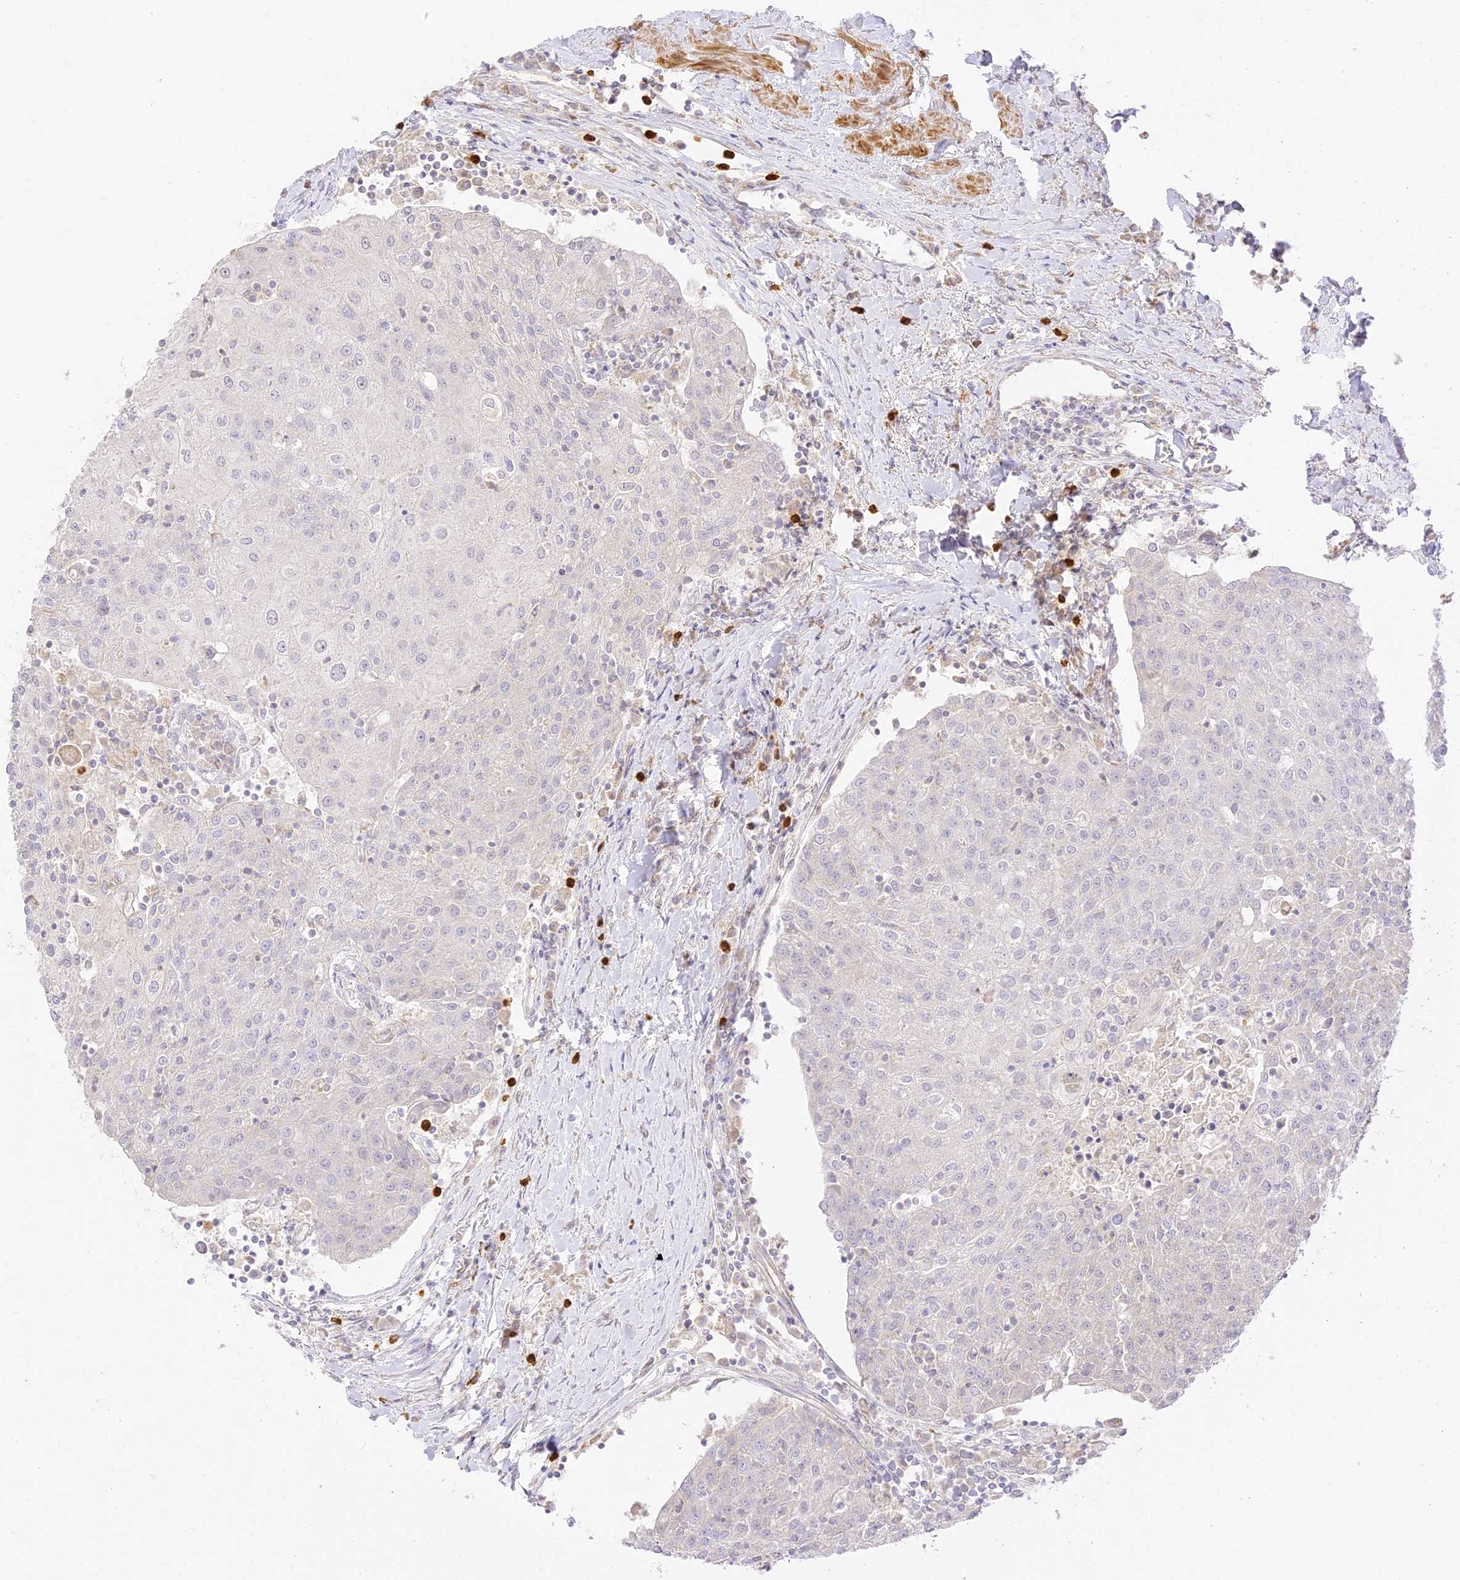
{"staining": {"intensity": "negative", "quantity": "none", "location": "none"}, "tissue": "urothelial cancer", "cell_type": "Tumor cells", "image_type": "cancer", "snomed": [{"axis": "morphology", "description": "Urothelial carcinoma, High grade"}, {"axis": "topography", "description": "Urinary bladder"}], "caption": "Immunohistochemistry of human urothelial cancer demonstrates no positivity in tumor cells. (Stains: DAB IHC with hematoxylin counter stain, Microscopy: brightfield microscopy at high magnification).", "gene": "LRRC15", "patient": {"sex": "female", "age": 85}}